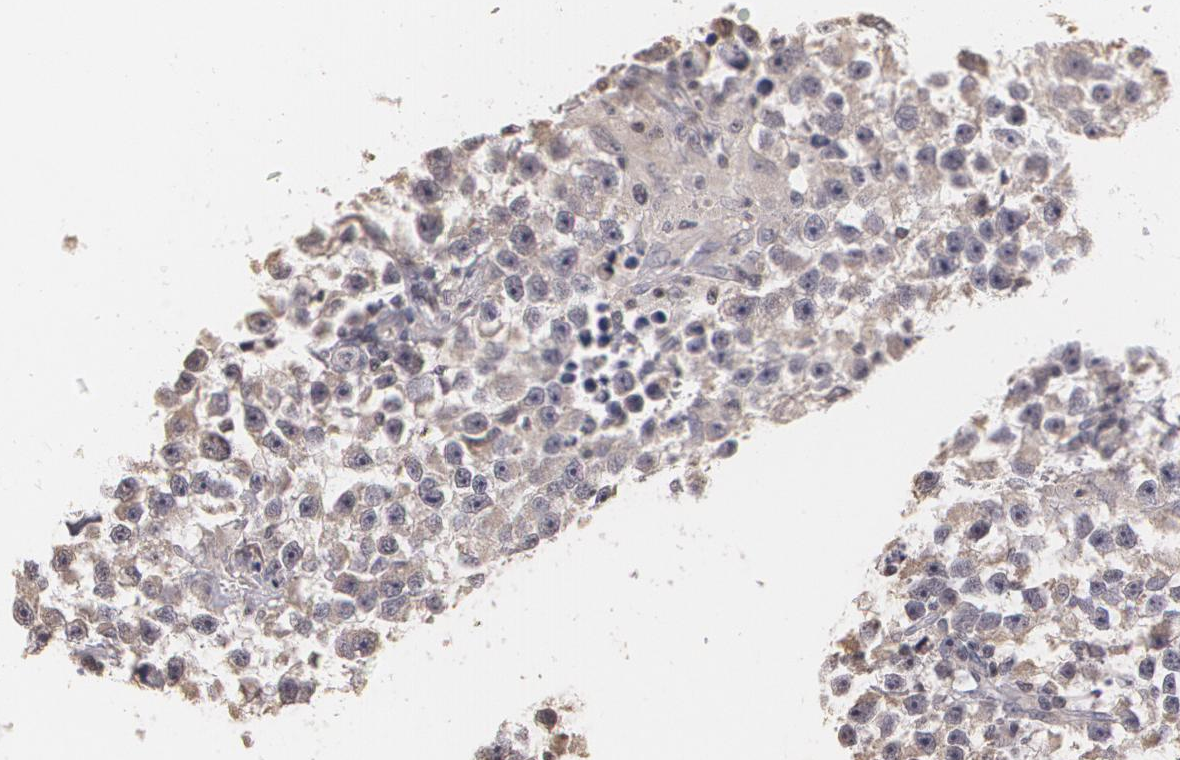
{"staining": {"intensity": "negative", "quantity": "none", "location": "none"}, "tissue": "testis cancer", "cell_type": "Tumor cells", "image_type": "cancer", "snomed": [{"axis": "morphology", "description": "Seminoma, NOS"}, {"axis": "topography", "description": "Testis"}], "caption": "A high-resolution photomicrograph shows immunohistochemistry staining of testis cancer (seminoma), which reveals no significant staining in tumor cells.", "gene": "THRB", "patient": {"sex": "male", "age": 33}}